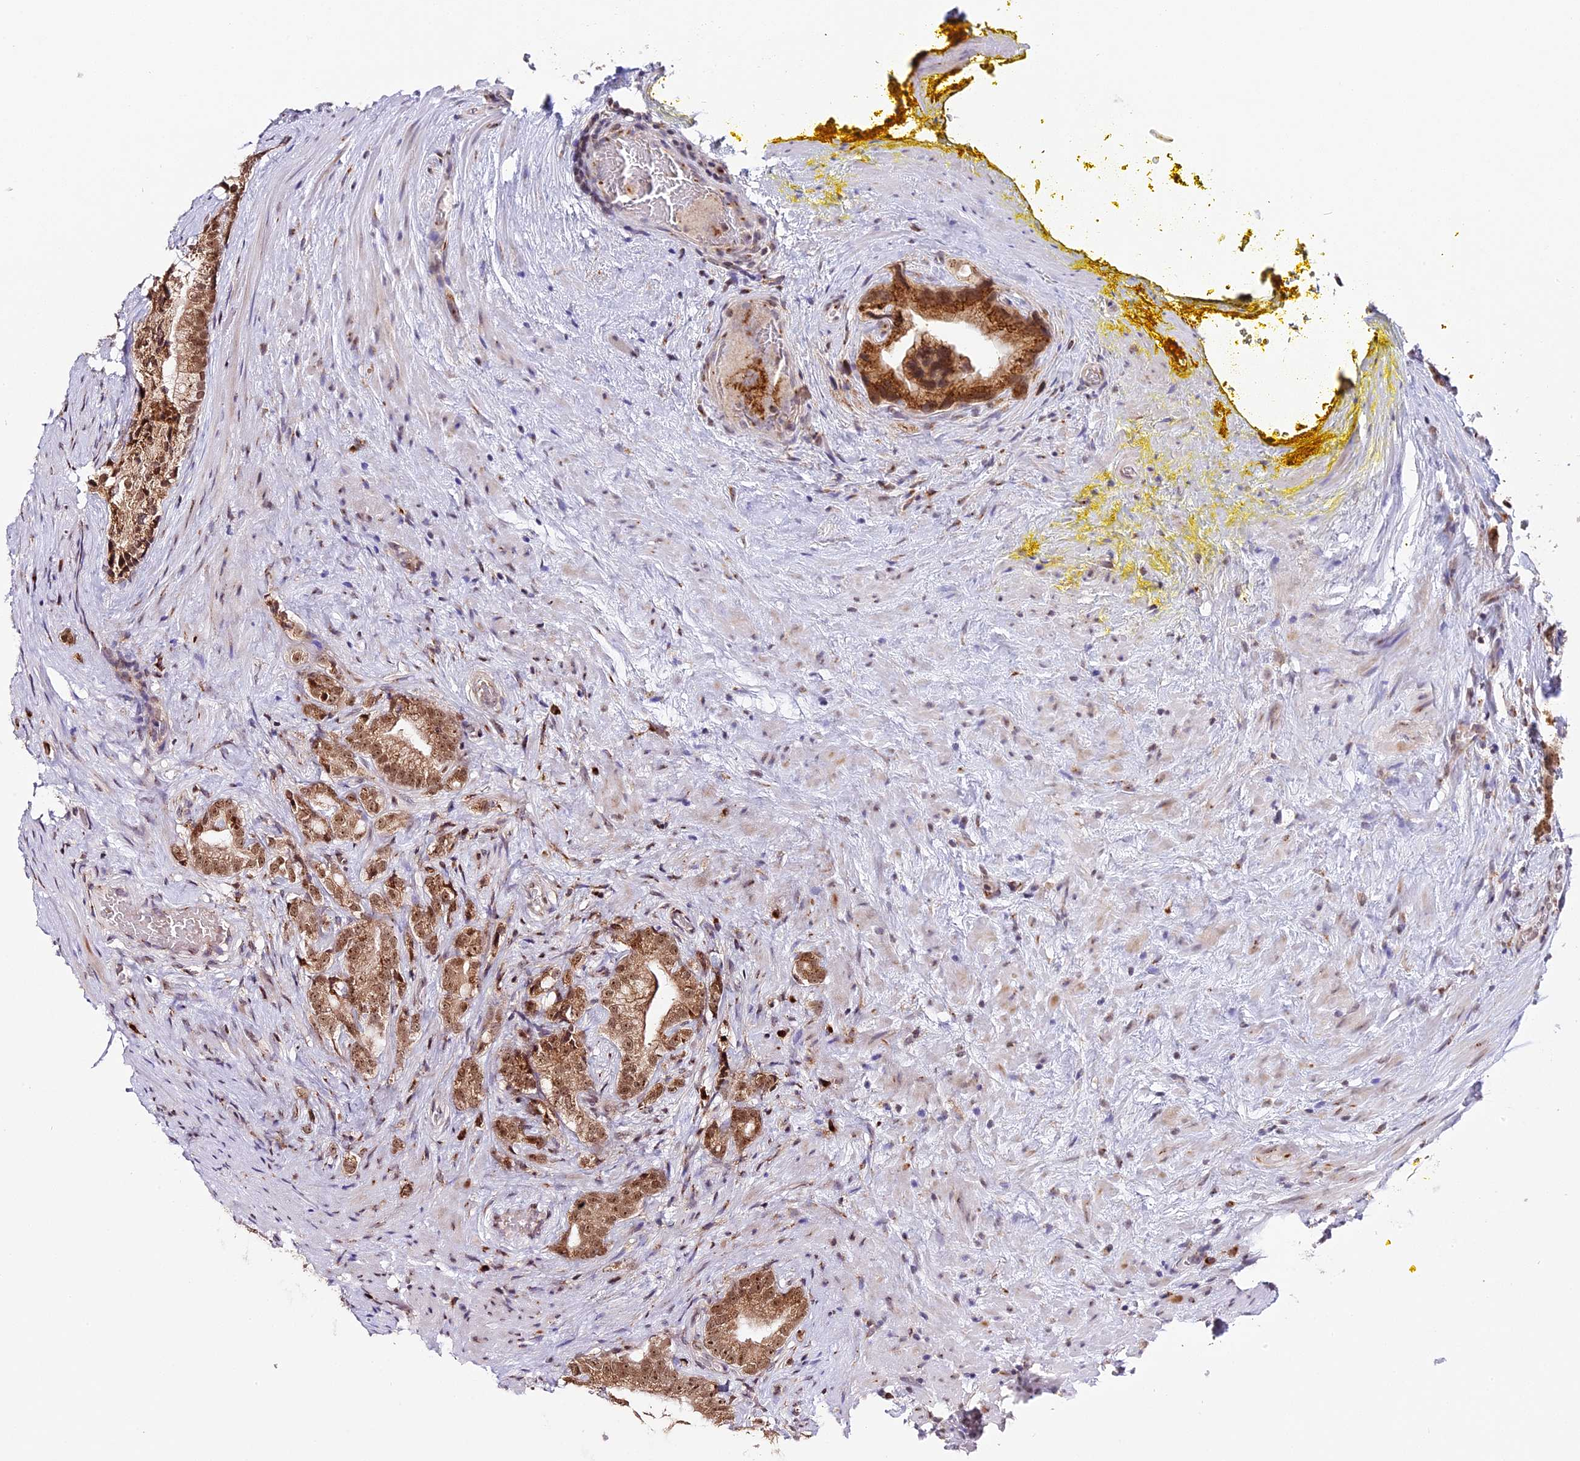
{"staining": {"intensity": "moderate", "quantity": ">75%", "location": "cytoplasmic/membranous,nuclear"}, "tissue": "prostate cancer", "cell_type": "Tumor cells", "image_type": "cancer", "snomed": [{"axis": "morphology", "description": "Adenocarcinoma, Low grade"}, {"axis": "topography", "description": "Prostate"}], "caption": "About >75% of tumor cells in adenocarcinoma (low-grade) (prostate) display moderate cytoplasmic/membranous and nuclear protein staining as visualized by brown immunohistochemical staining.", "gene": "HEATR5B", "patient": {"sex": "male", "age": 71}}